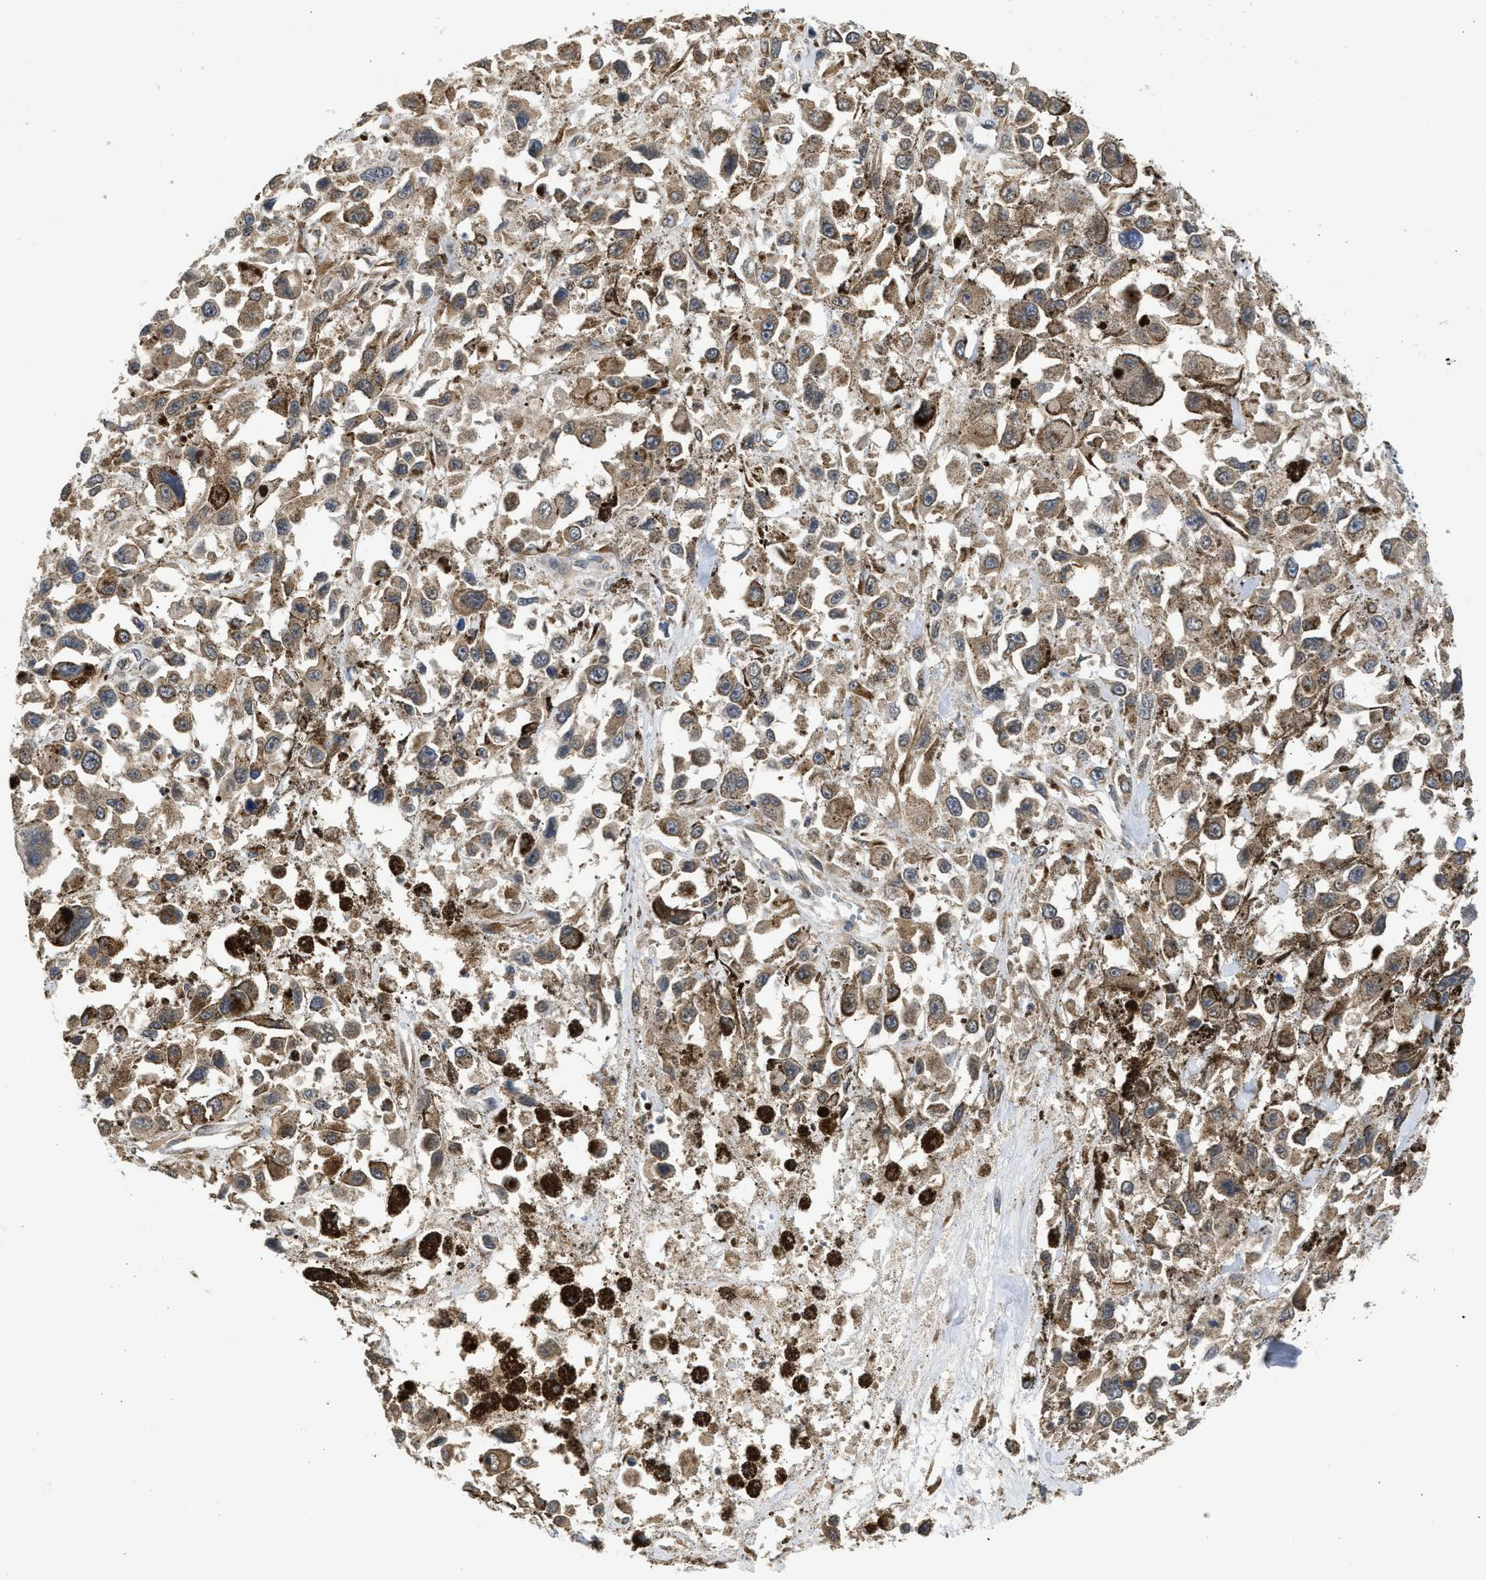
{"staining": {"intensity": "moderate", "quantity": ">75%", "location": "cytoplasmic/membranous"}, "tissue": "melanoma", "cell_type": "Tumor cells", "image_type": "cancer", "snomed": [{"axis": "morphology", "description": "Malignant melanoma, Metastatic site"}, {"axis": "topography", "description": "Lymph node"}], "caption": "Malignant melanoma (metastatic site) stained with a brown dye exhibits moderate cytoplasmic/membranous positive positivity in approximately >75% of tumor cells.", "gene": "DNAJC1", "patient": {"sex": "male", "age": 59}}